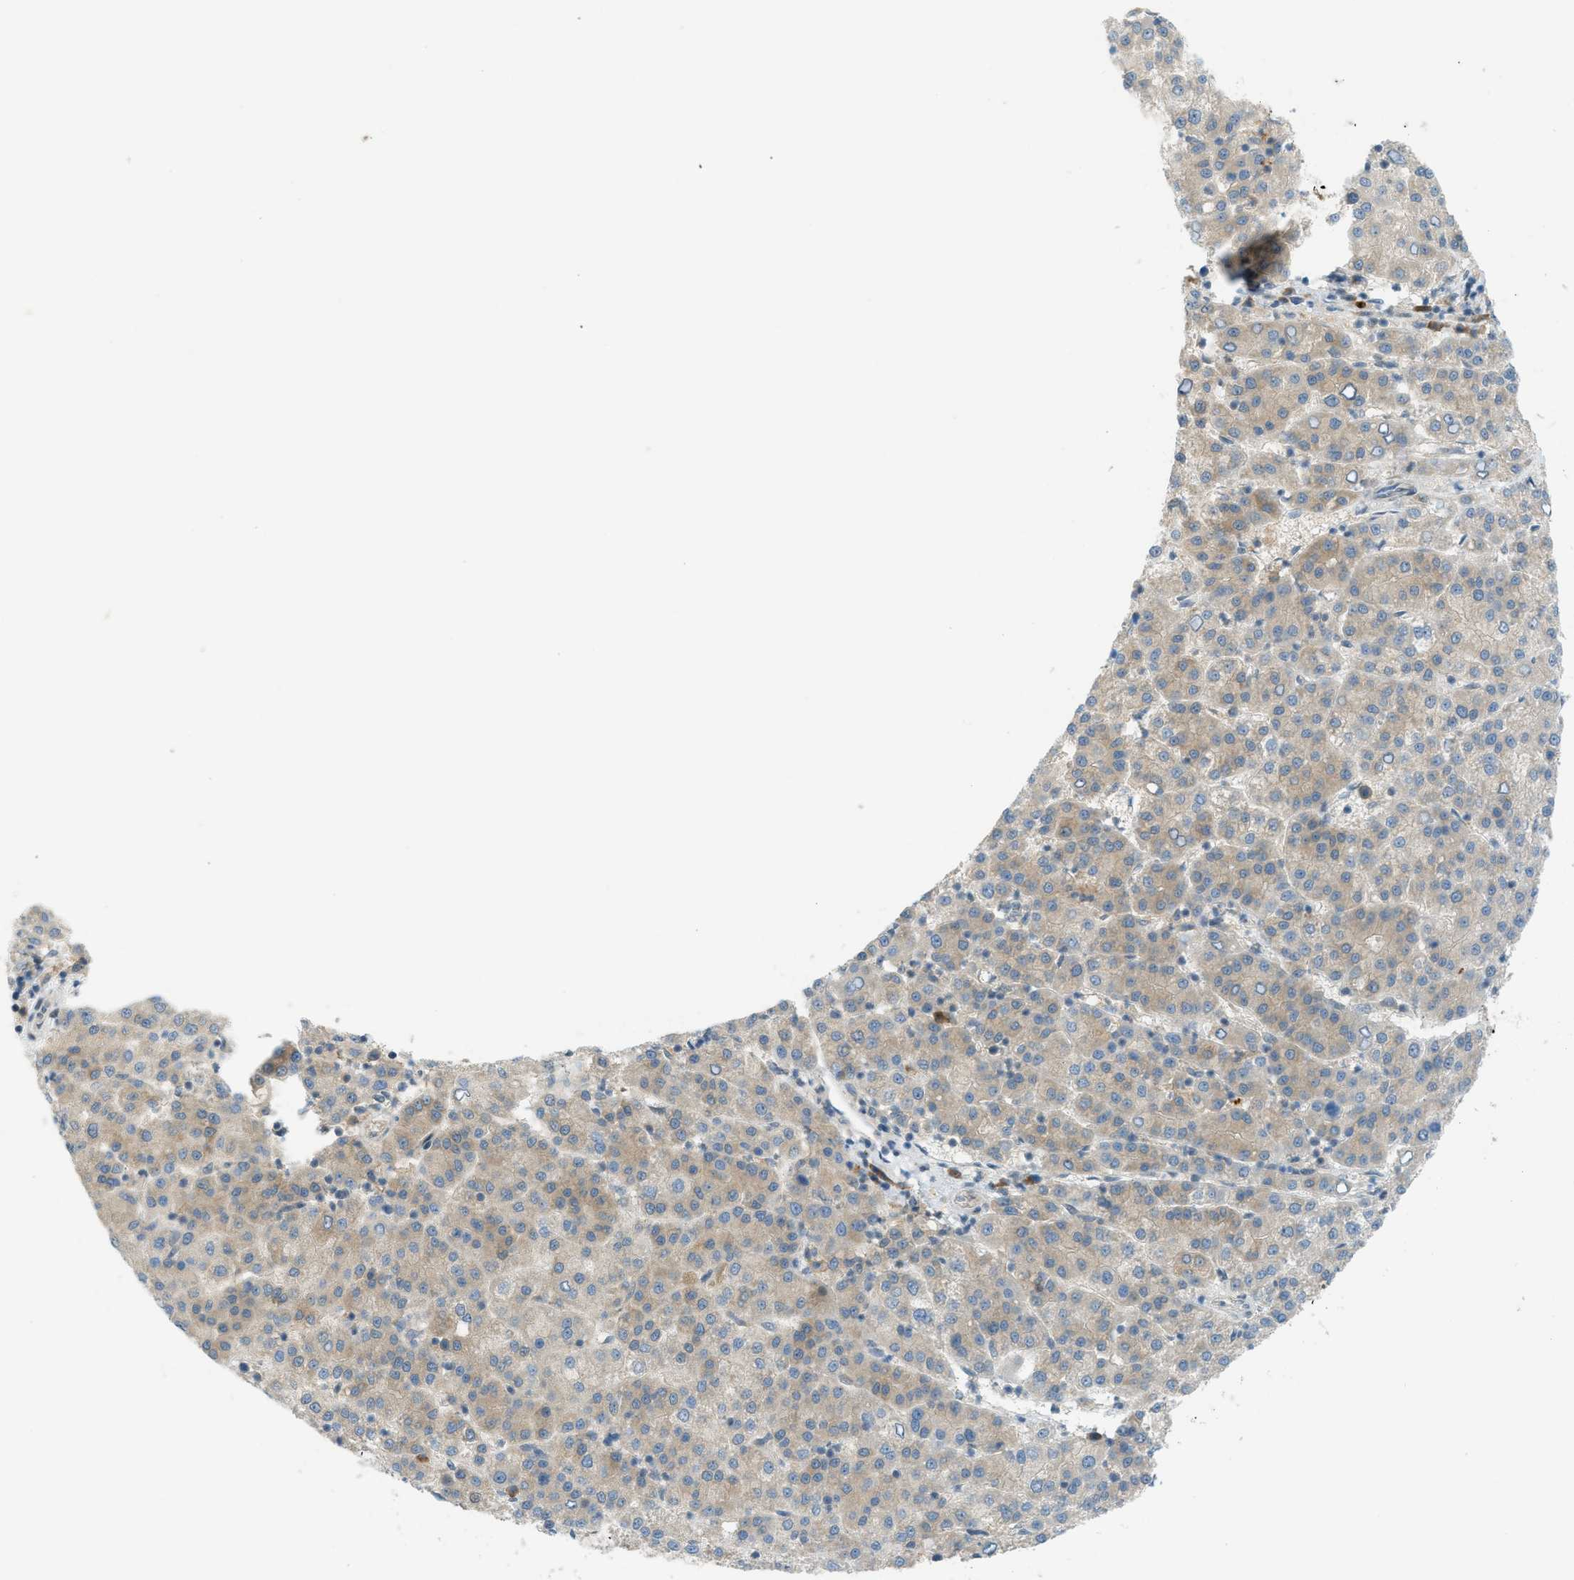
{"staining": {"intensity": "weak", "quantity": "25%-75%", "location": "cytoplasmic/membranous"}, "tissue": "liver cancer", "cell_type": "Tumor cells", "image_type": "cancer", "snomed": [{"axis": "morphology", "description": "Carcinoma, Hepatocellular, NOS"}, {"axis": "topography", "description": "Liver"}], "caption": "Protein staining displays weak cytoplasmic/membranous staining in about 25%-75% of tumor cells in liver cancer (hepatocellular carcinoma).", "gene": "DYRK1A", "patient": {"sex": "female", "age": 58}}